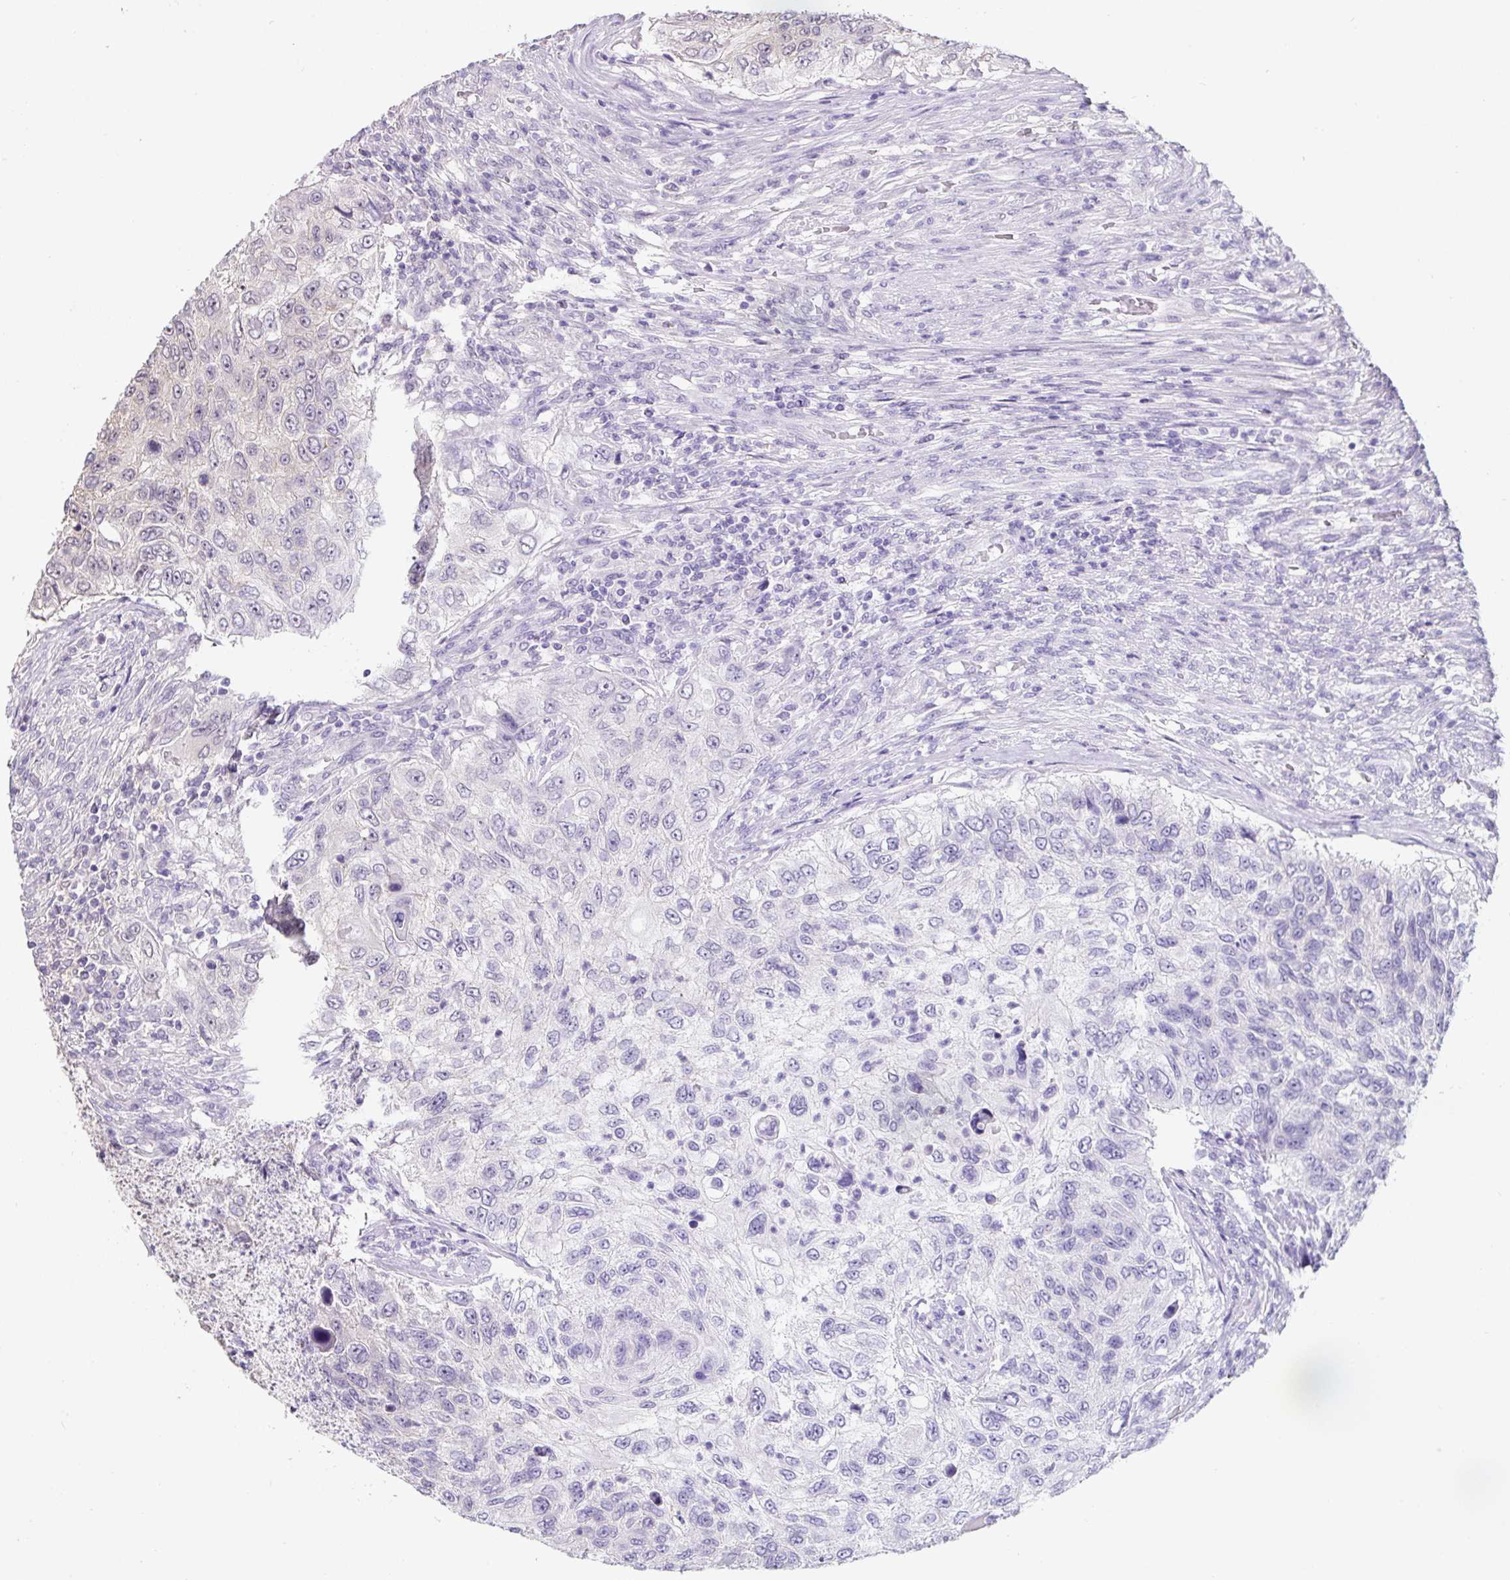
{"staining": {"intensity": "weak", "quantity": "<25%", "location": "cytoplasmic/membranous"}, "tissue": "urothelial cancer", "cell_type": "Tumor cells", "image_type": "cancer", "snomed": [{"axis": "morphology", "description": "Urothelial carcinoma, High grade"}, {"axis": "topography", "description": "Urinary bladder"}], "caption": "The image displays no significant positivity in tumor cells of urothelial cancer. (DAB immunohistochemistry, high magnification).", "gene": "ST13", "patient": {"sex": "female", "age": 60}}